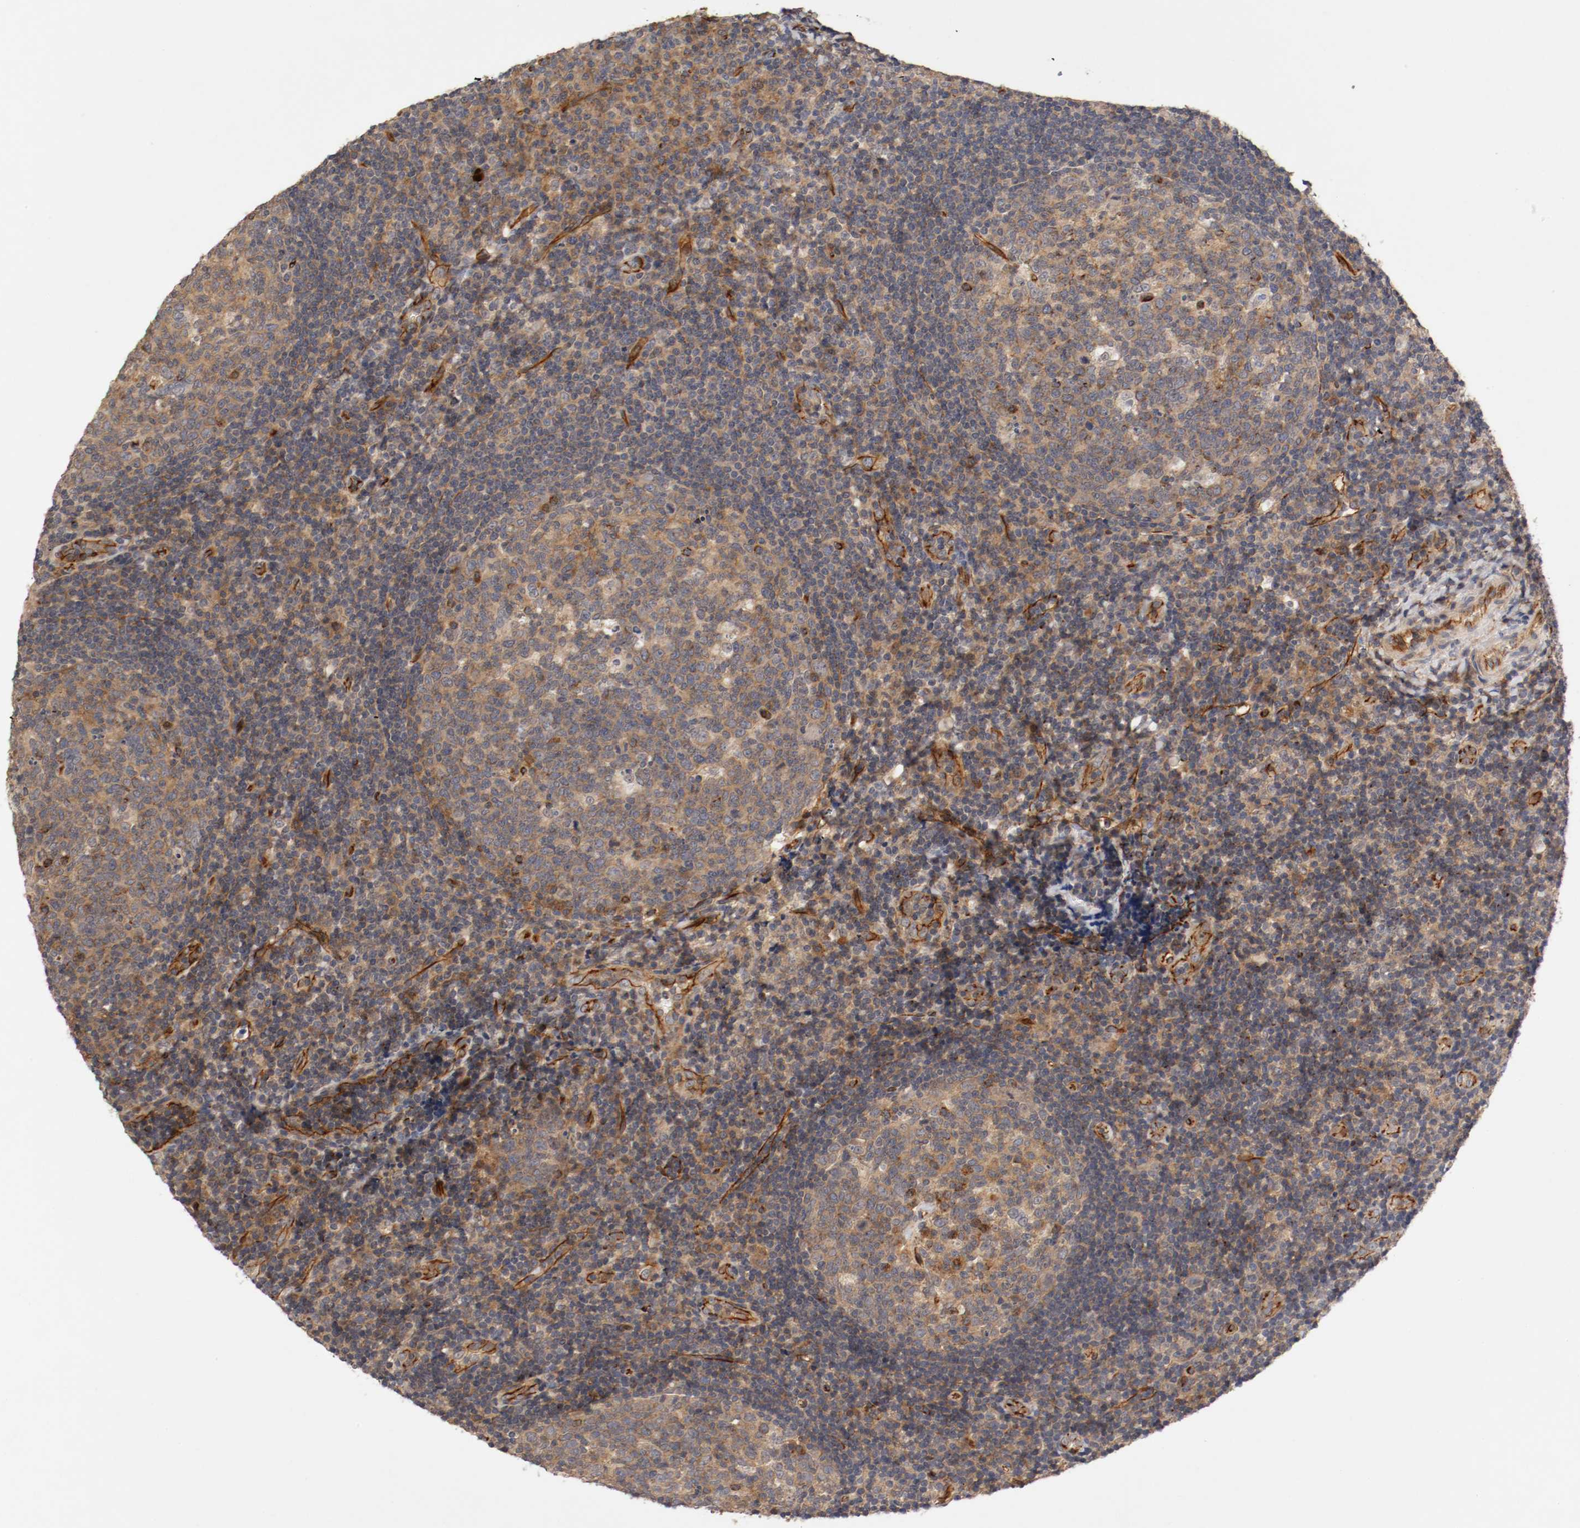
{"staining": {"intensity": "moderate", "quantity": "<25%", "location": "cytoplasmic/membranous"}, "tissue": "tonsil", "cell_type": "Germinal center cells", "image_type": "normal", "snomed": [{"axis": "morphology", "description": "Normal tissue, NOS"}, {"axis": "topography", "description": "Tonsil"}], "caption": "Moderate cytoplasmic/membranous expression for a protein is present in about <25% of germinal center cells of normal tonsil using IHC.", "gene": "TYK2", "patient": {"sex": "female", "age": 40}}